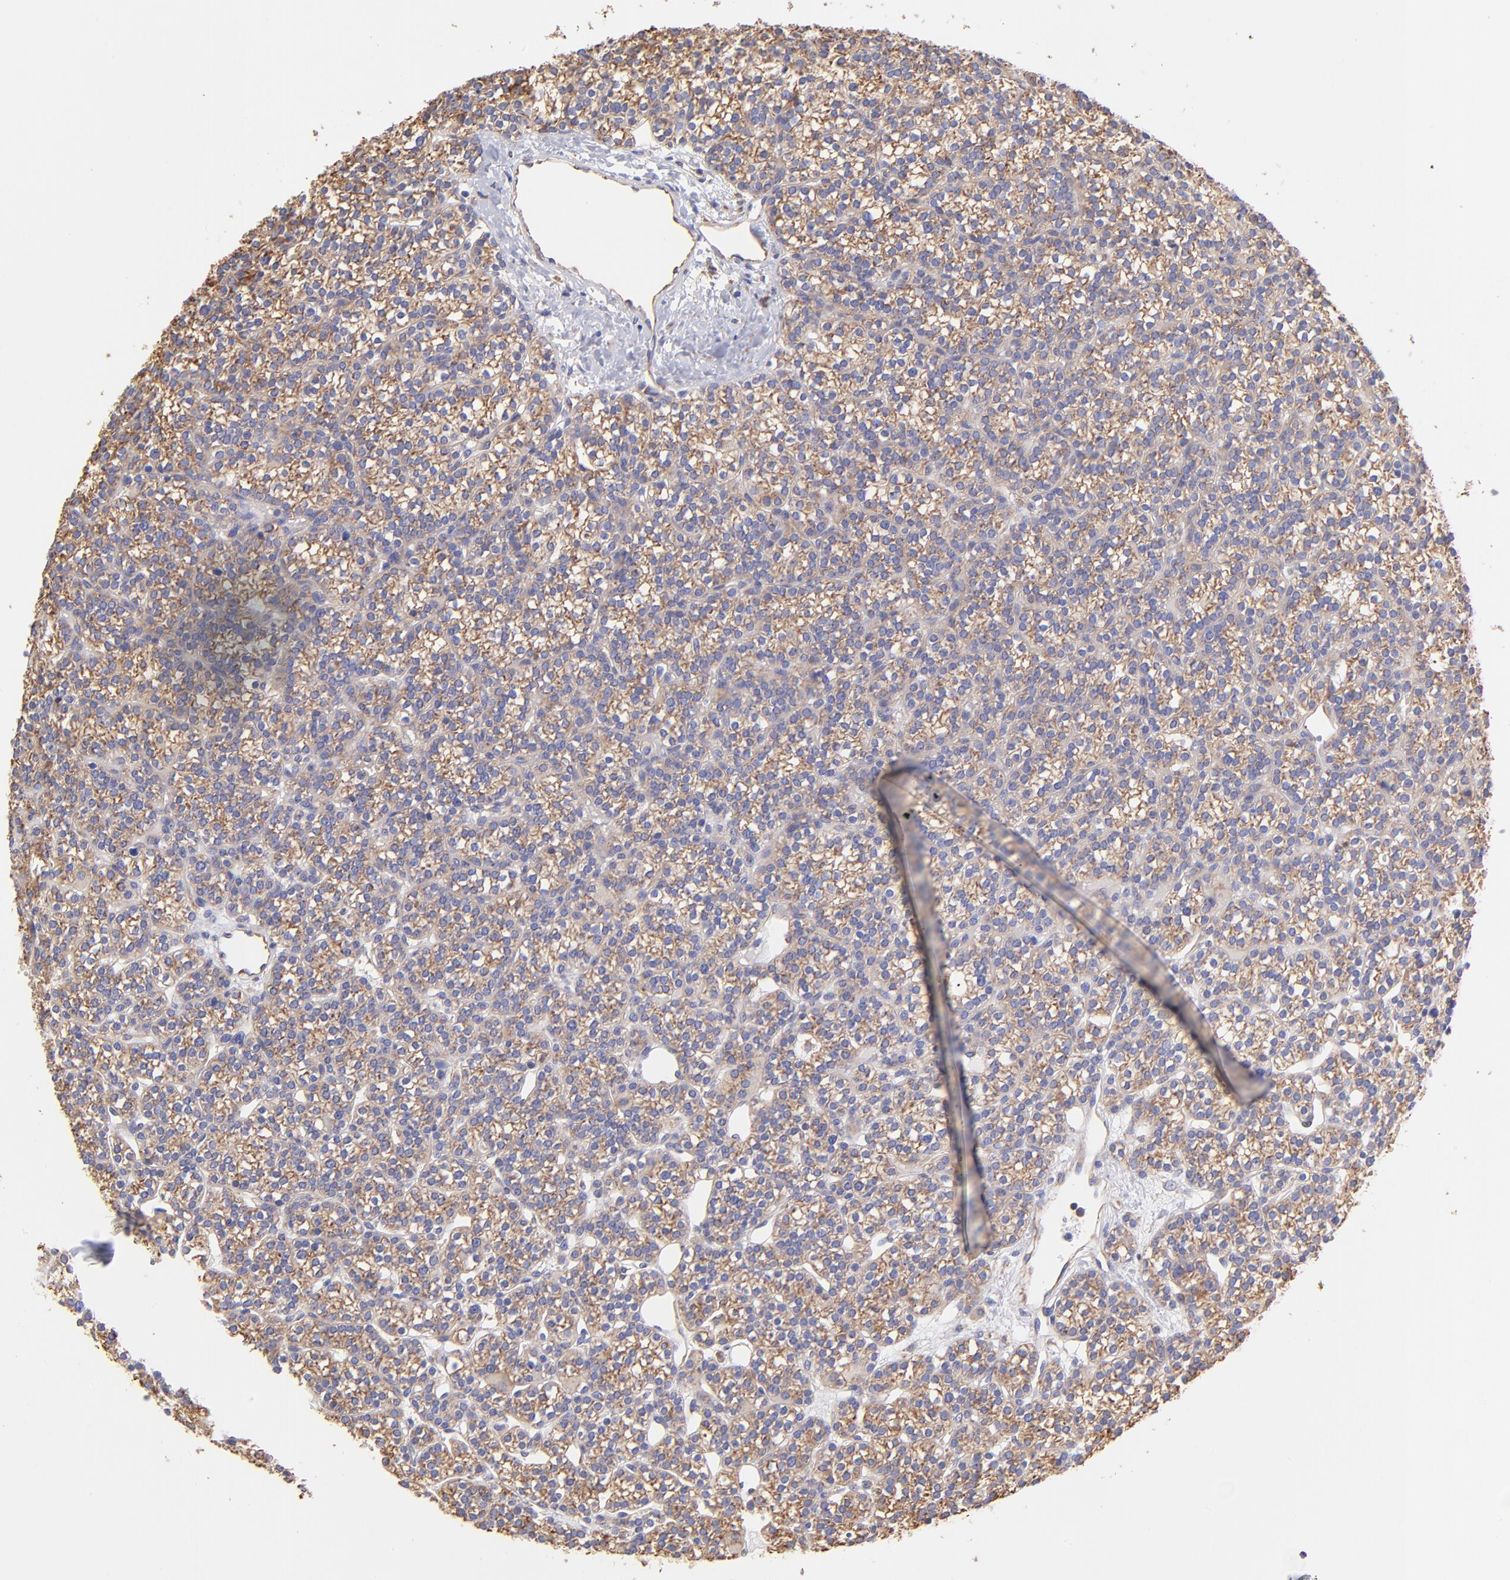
{"staining": {"intensity": "moderate", "quantity": ">75%", "location": "cytoplasmic/membranous"}, "tissue": "parathyroid gland", "cell_type": "Glandular cells", "image_type": "normal", "snomed": [{"axis": "morphology", "description": "Normal tissue, NOS"}, {"axis": "topography", "description": "Parathyroid gland"}], "caption": "A photomicrograph showing moderate cytoplasmic/membranous positivity in approximately >75% of glandular cells in unremarkable parathyroid gland, as visualized by brown immunohistochemical staining.", "gene": "RPL30", "patient": {"sex": "female", "age": 50}}